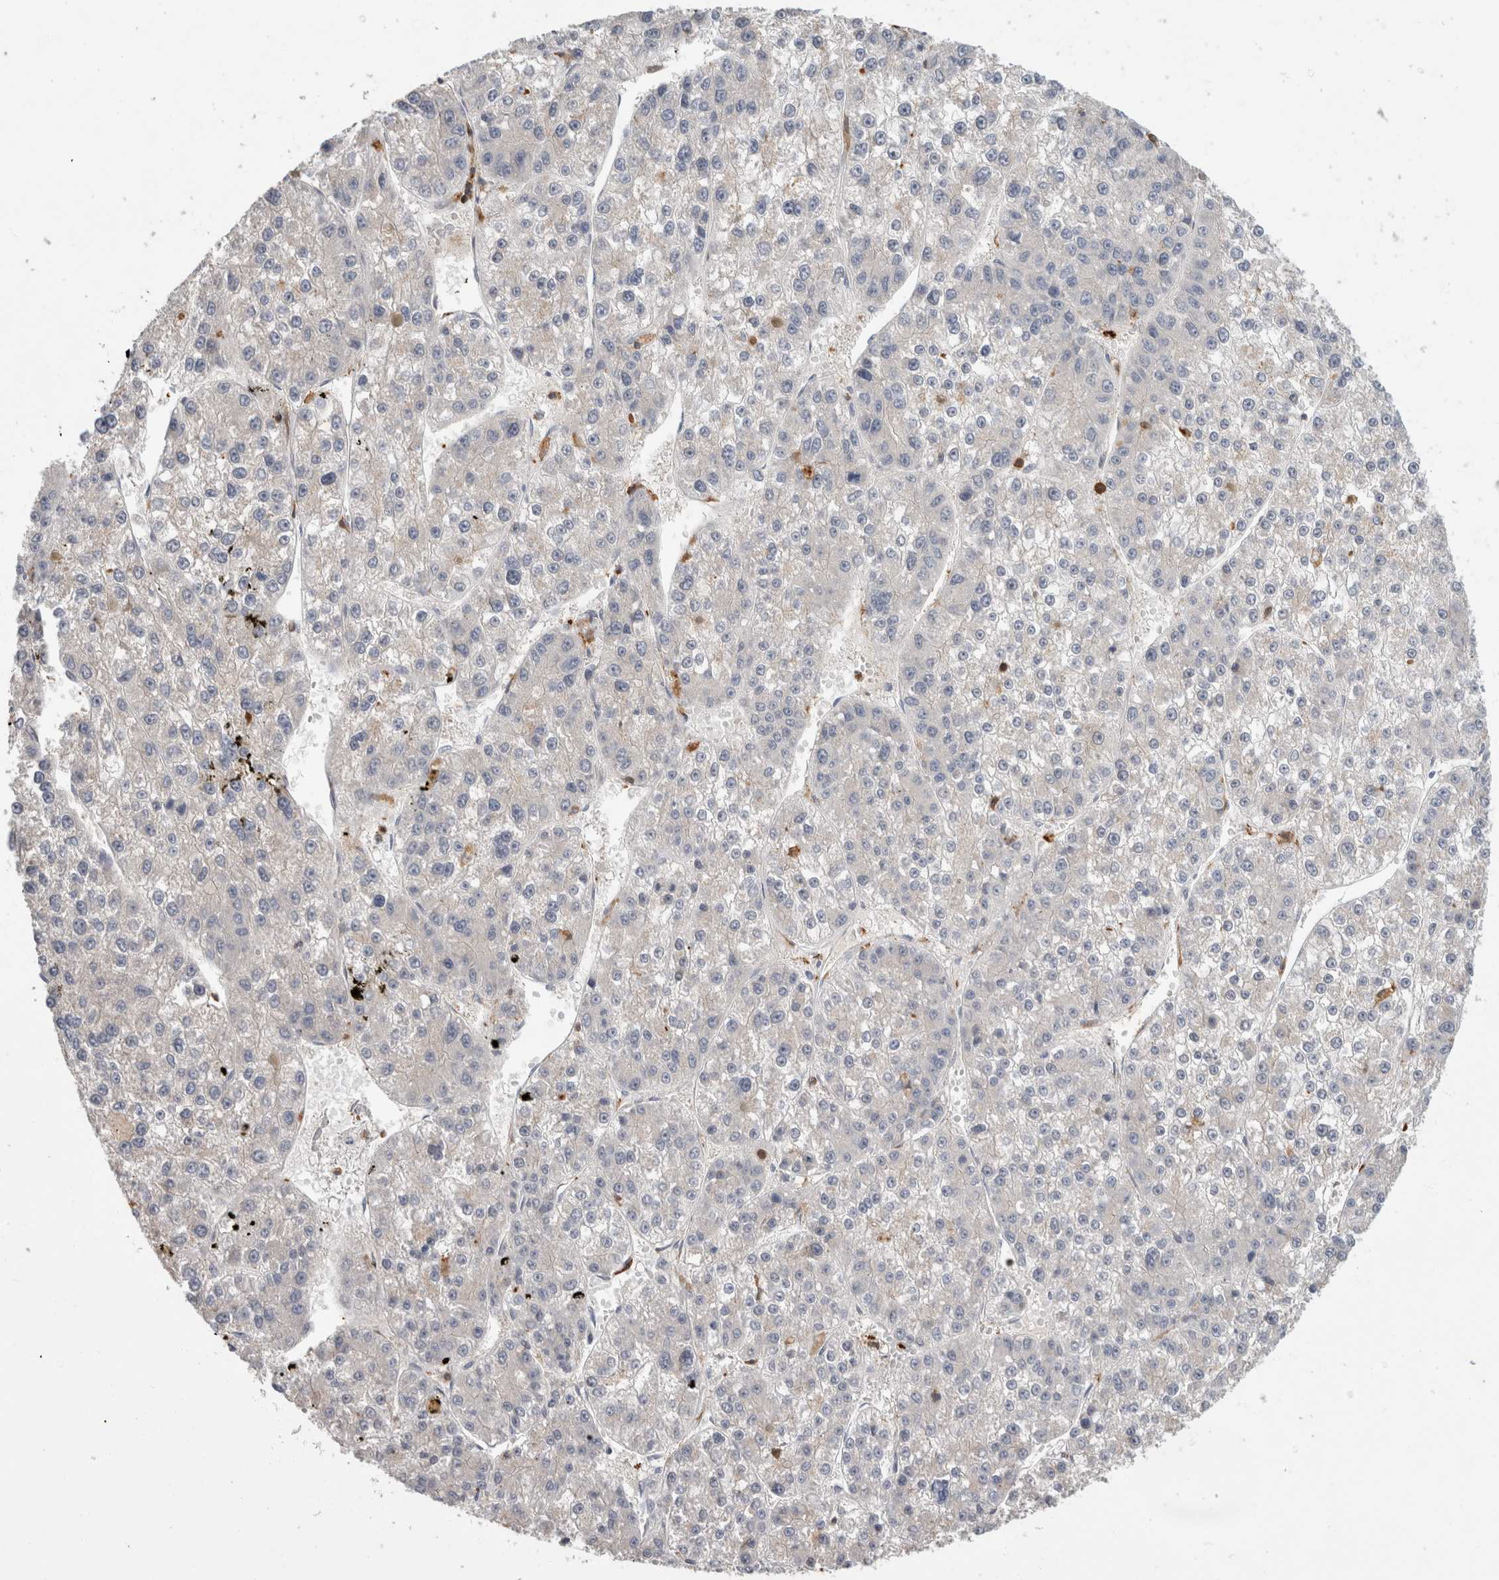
{"staining": {"intensity": "negative", "quantity": "none", "location": "none"}, "tissue": "liver cancer", "cell_type": "Tumor cells", "image_type": "cancer", "snomed": [{"axis": "morphology", "description": "Carcinoma, Hepatocellular, NOS"}, {"axis": "topography", "description": "Liver"}], "caption": "An immunohistochemistry (IHC) histopathology image of liver cancer (hepatocellular carcinoma) is shown. There is no staining in tumor cells of liver cancer (hepatocellular carcinoma).", "gene": "GFRA2", "patient": {"sex": "female", "age": 73}}